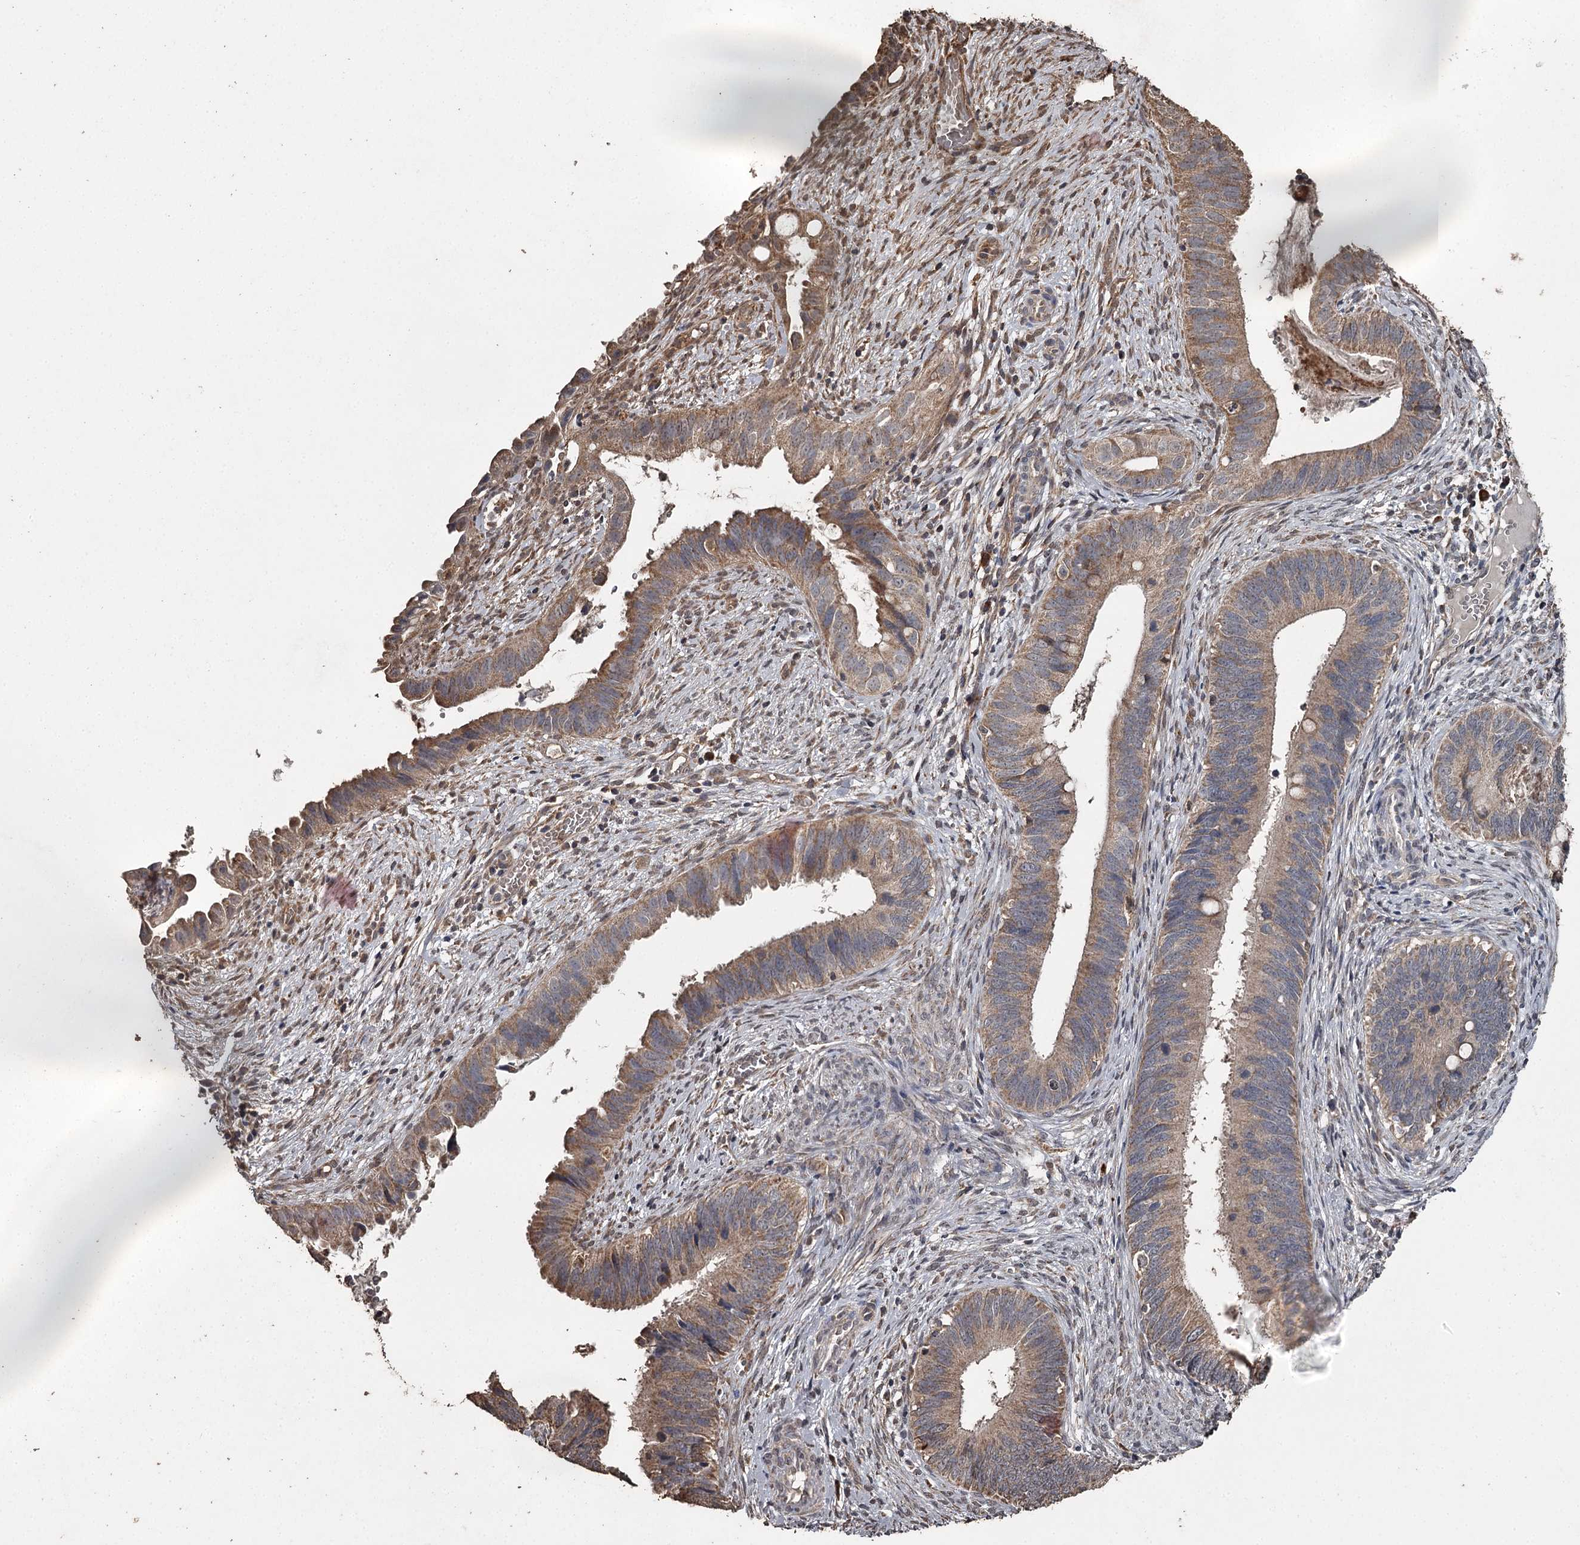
{"staining": {"intensity": "moderate", "quantity": ">75%", "location": "cytoplasmic/membranous"}, "tissue": "cervical cancer", "cell_type": "Tumor cells", "image_type": "cancer", "snomed": [{"axis": "morphology", "description": "Adenocarcinoma, NOS"}, {"axis": "topography", "description": "Cervix"}], "caption": "Immunohistochemistry (DAB (3,3'-diaminobenzidine)) staining of human adenocarcinoma (cervical) exhibits moderate cytoplasmic/membranous protein positivity in approximately >75% of tumor cells. The staining was performed using DAB (3,3'-diaminobenzidine), with brown indicating positive protein expression. Nuclei are stained blue with hematoxylin.", "gene": "WIPI1", "patient": {"sex": "female", "age": 42}}